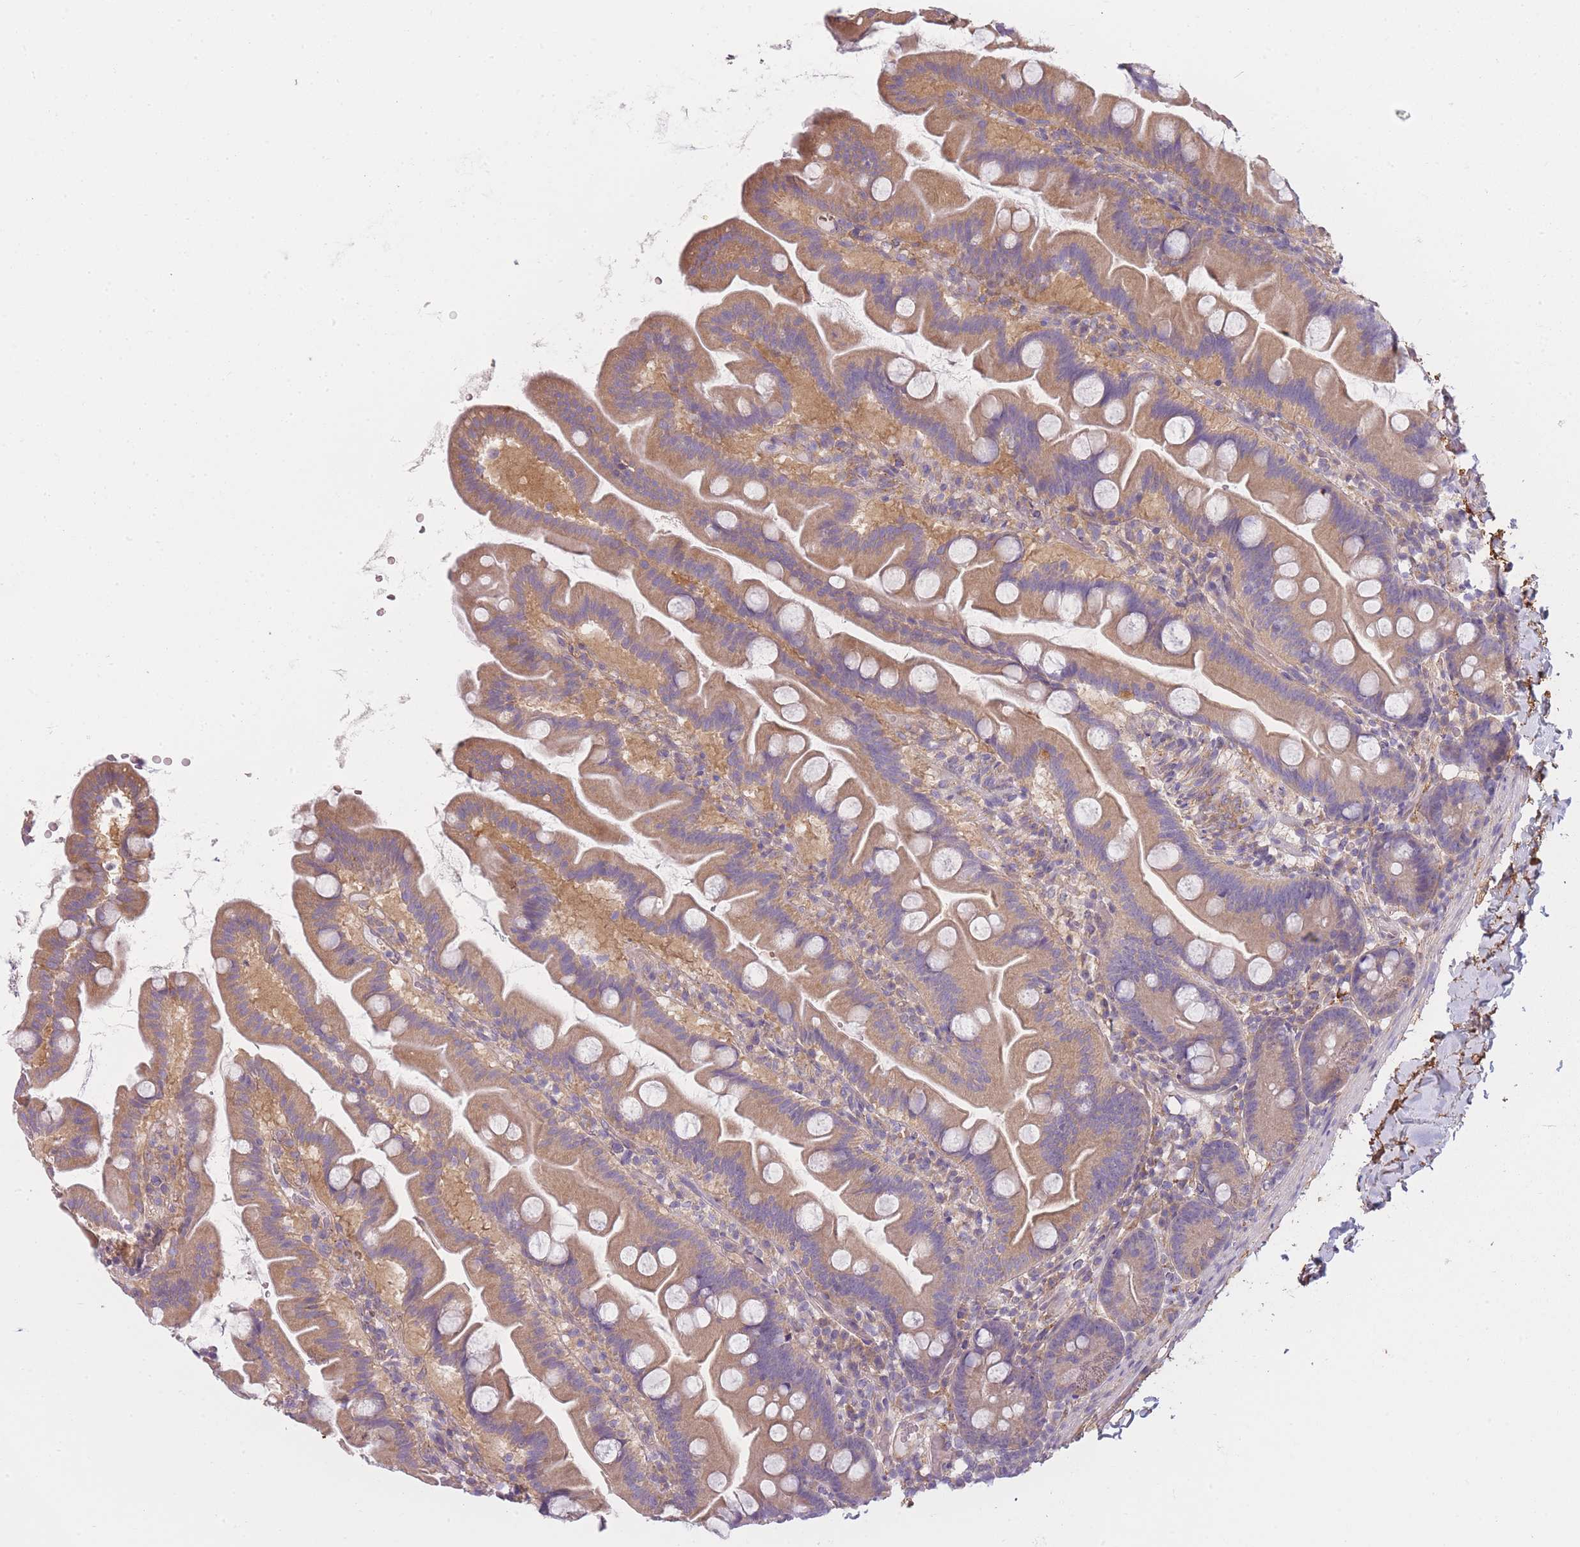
{"staining": {"intensity": "moderate", "quantity": "25%-75%", "location": "cytoplasmic/membranous"}, "tissue": "small intestine", "cell_type": "Glandular cells", "image_type": "normal", "snomed": [{"axis": "morphology", "description": "Normal tissue, NOS"}, {"axis": "topography", "description": "Small intestine"}], "caption": "A brown stain highlights moderate cytoplasmic/membranous staining of a protein in glandular cells of benign small intestine. Ihc stains the protein of interest in brown and the nuclei are stained blue.", "gene": "AP3M1", "patient": {"sex": "female", "age": 68}}